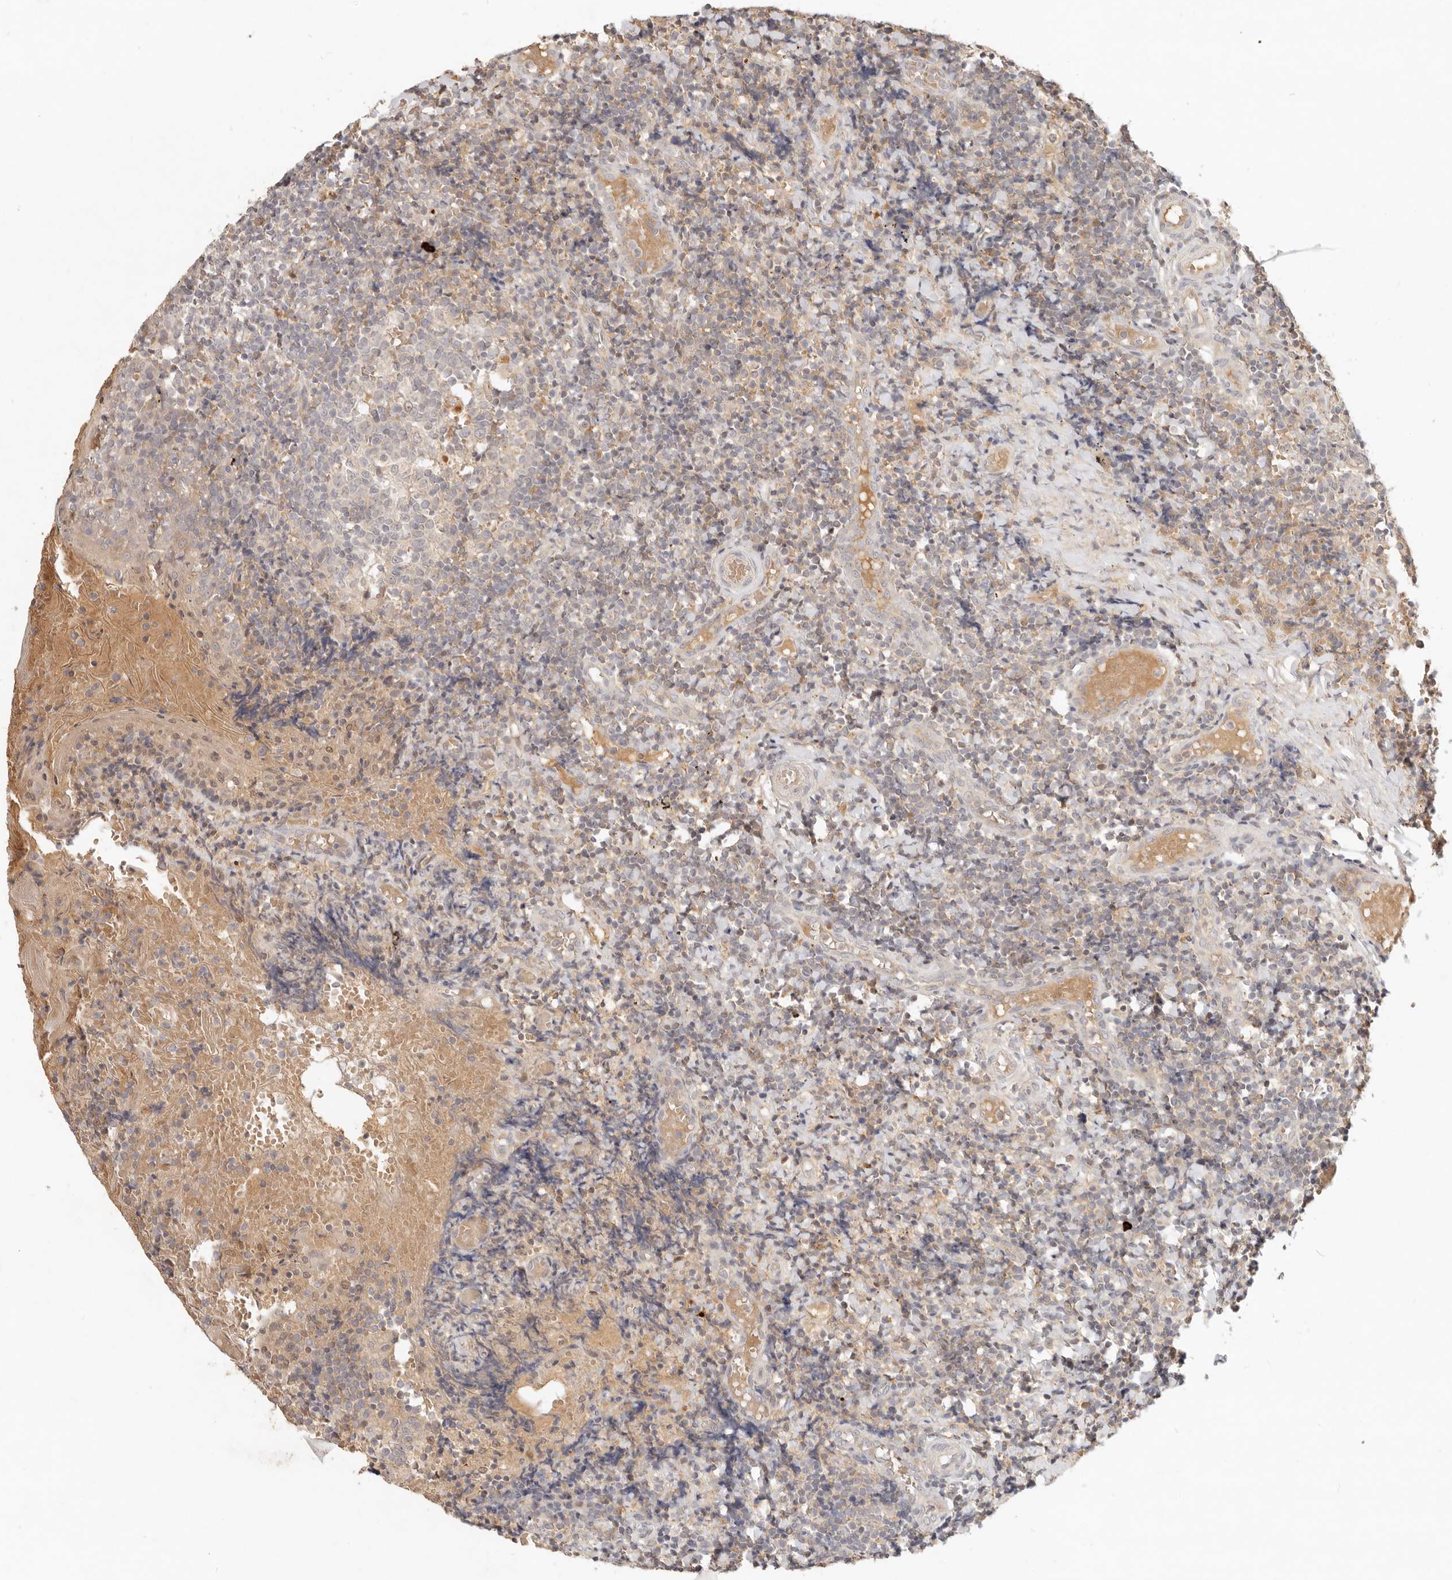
{"staining": {"intensity": "negative", "quantity": "none", "location": "none"}, "tissue": "tonsil", "cell_type": "Germinal center cells", "image_type": "normal", "snomed": [{"axis": "morphology", "description": "Normal tissue, NOS"}, {"axis": "topography", "description": "Tonsil"}], "caption": "Germinal center cells show no significant expression in benign tonsil.", "gene": "UBXN11", "patient": {"sex": "female", "age": 19}}